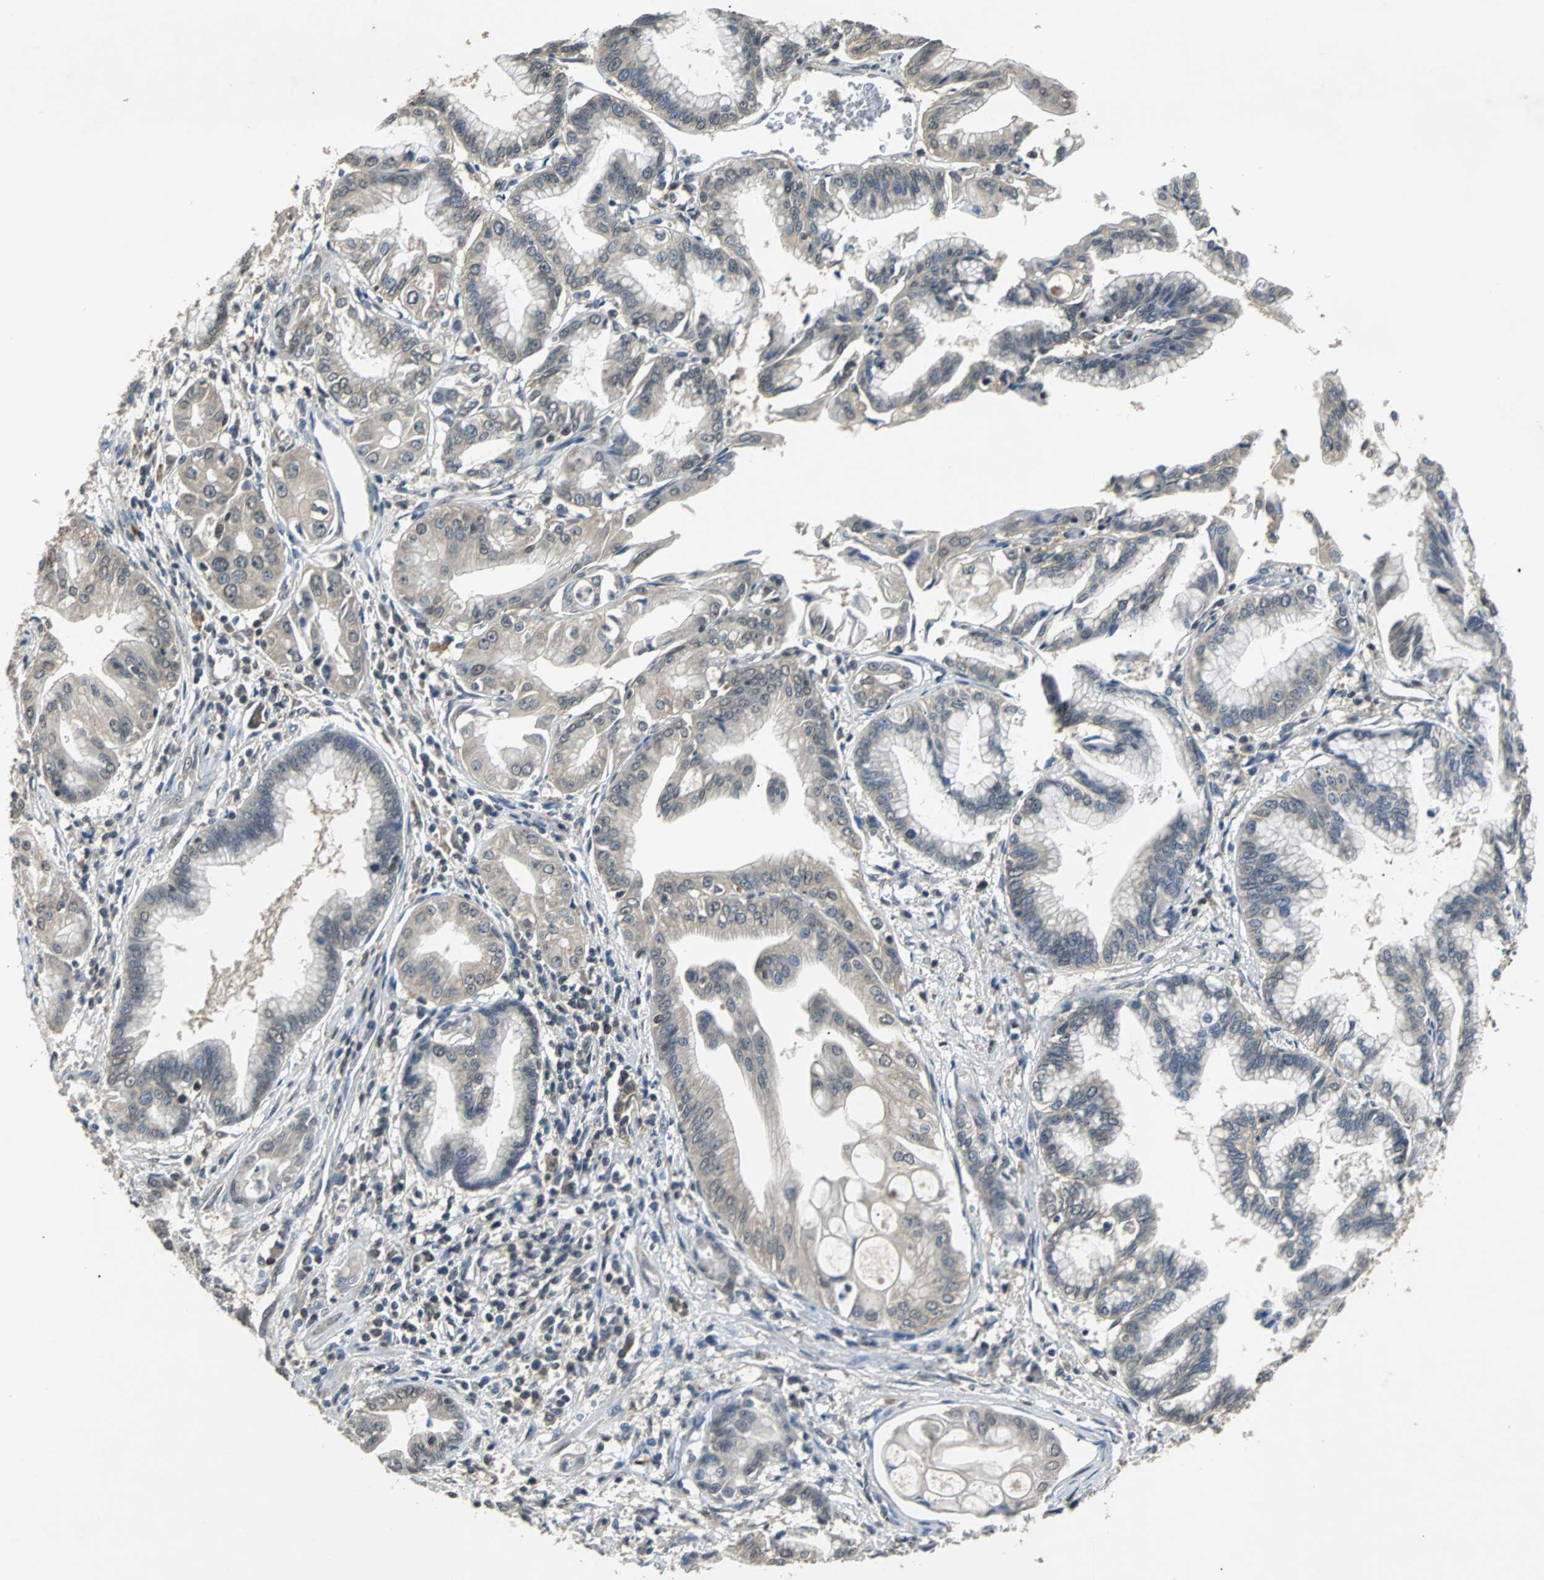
{"staining": {"intensity": "weak", "quantity": "25%-75%", "location": "cytoplasmic/membranous"}, "tissue": "pancreatic cancer", "cell_type": "Tumor cells", "image_type": "cancer", "snomed": [{"axis": "morphology", "description": "Adenocarcinoma, NOS"}, {"axis": "topography", "description": "Pancreas"}], "caption": "The immunohistochemical stain highlights weak cytoplasmic/membranous positivity in tumor cells of pancreatic cancer tissue.", "gene": "PHC1", "patient": {"sex": "female", "age": 64}}